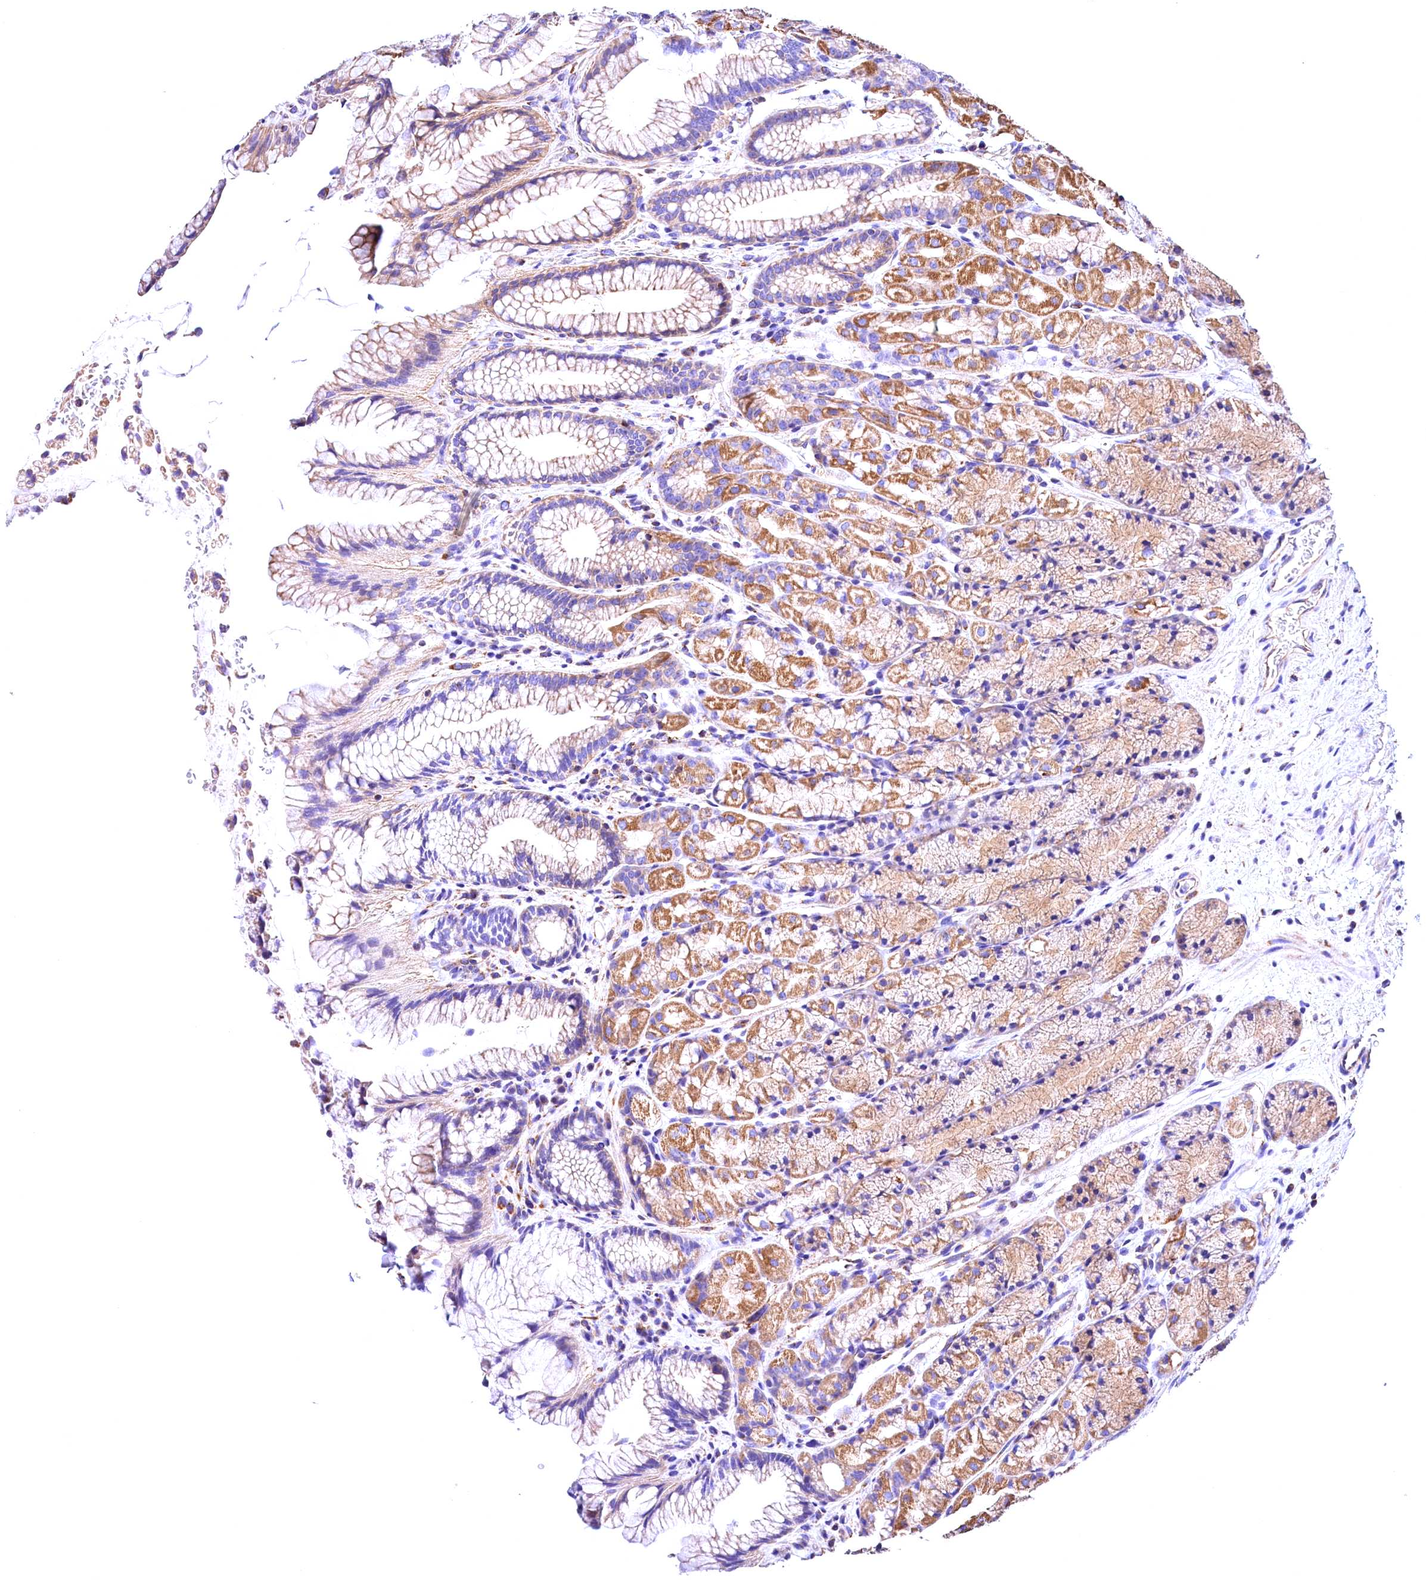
{"staining": {"intensity": "moderate", "quantity": "25%-75%", "location": "cytoplasmic/membranous"}, "tissue": "stomach", "cell_type": "Glandular cells", "image_type": "normal", "snomed": [{"axis": "morphology", "description": "Normal tissue, NOS"}, {"axis": "topography", "description": "Stomach"}], "caption": "A histopathology image of human stomach stained for a protein displays moderate cytoplasmic/membranous brown staining in glandular cells.", "gene": "ACAA2", "patient": {"sex": "male", "age": 63}}